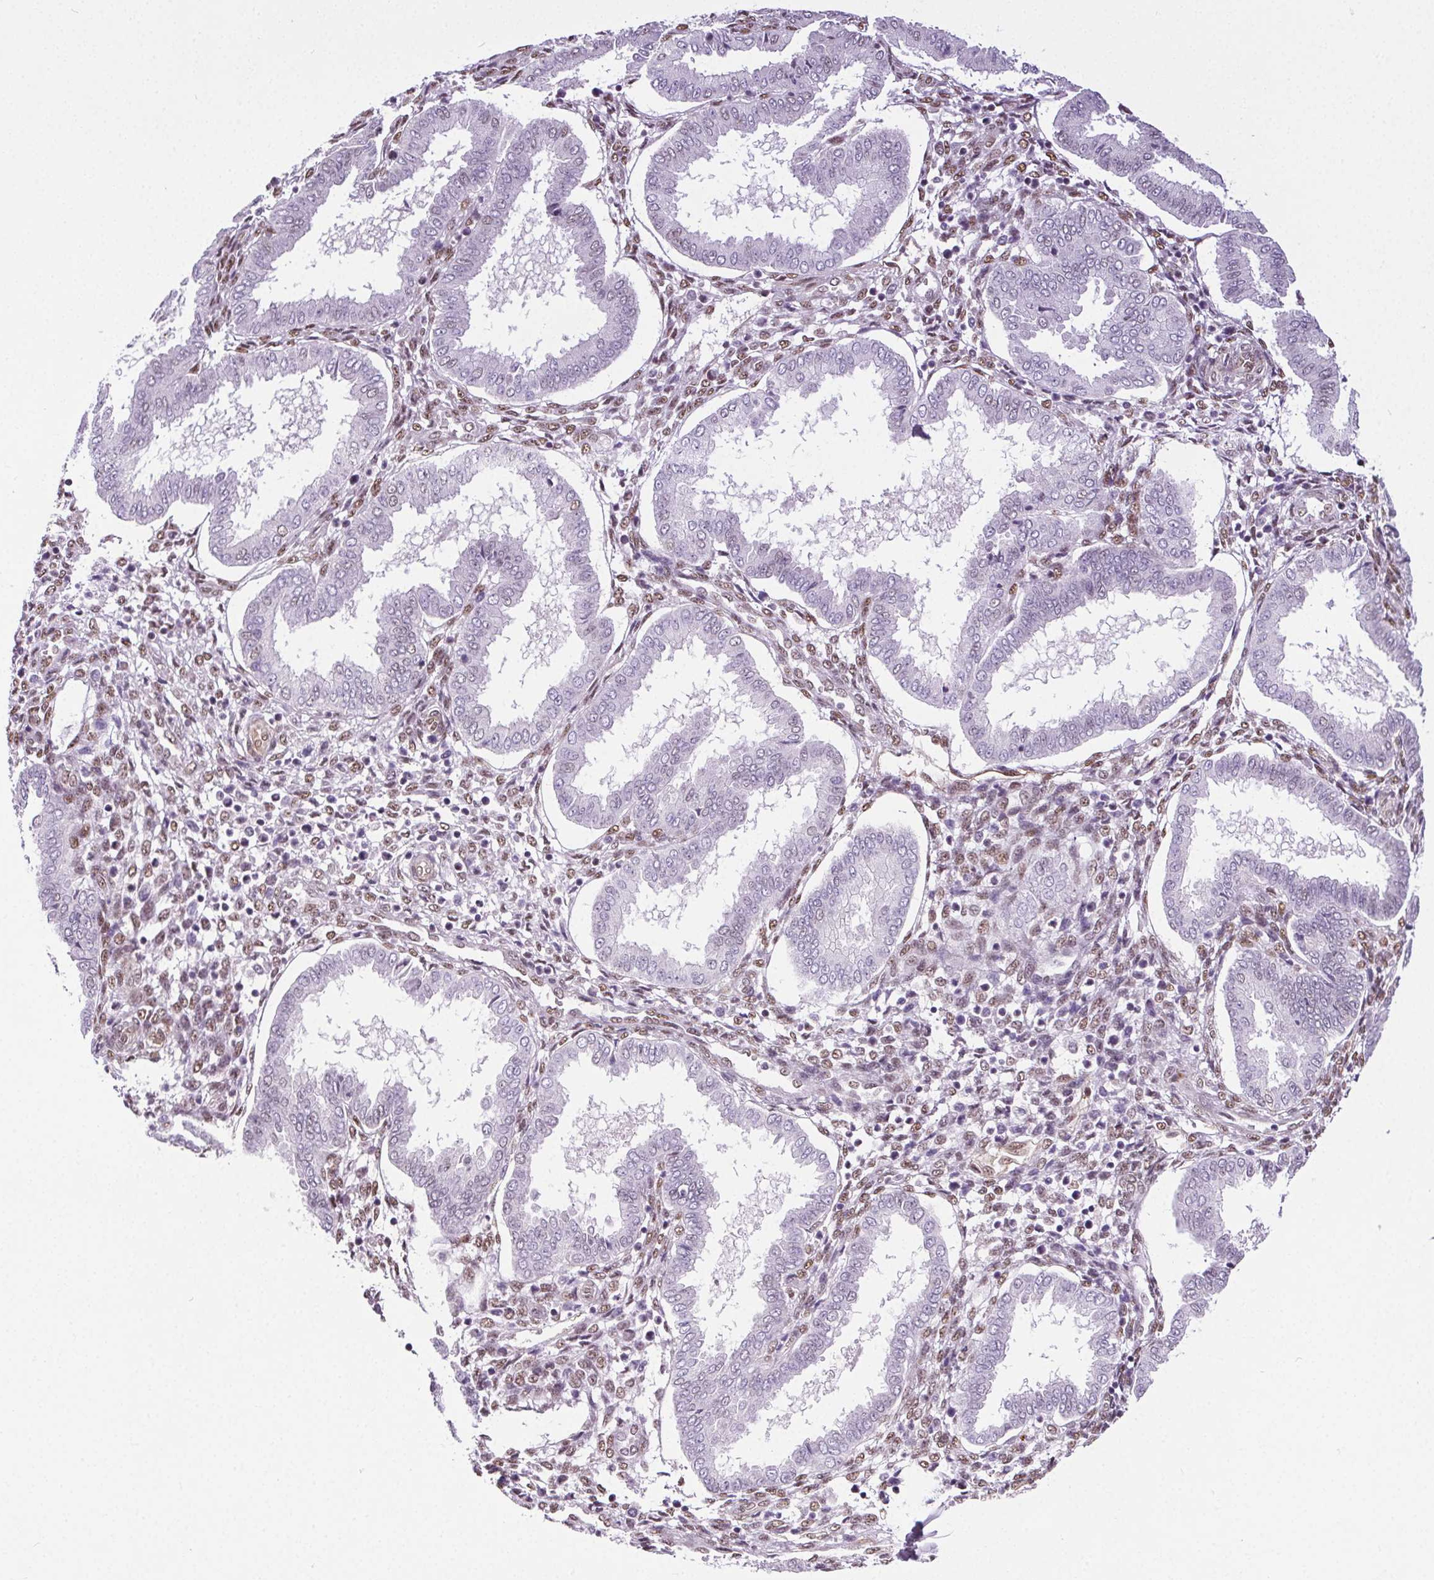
{"staining": {"intensity": "moderate", "quantity": ">75%", "location": "nuclear"}, "tissue": "endometrium", "cell_type": "Cells in endometrial stroma", "image_type": "normal", "snomed": [{"axis": "morphology", "description": "Normal tissue, NOS"}, {"axis": "topography", "description": "Endometrium"}], "caption": "Brown immunohistochemical staining in normal human endometrium reveals moderate nuclear positivity in about >75% of cells in endometrial stroma. The protein of interest is stained brown, and the nuclei are stained in blue (DAB IHC with brightfield microscopy, high magnification).", "gene": "GP6", "patient": {"sex": "female", "age": 24}}